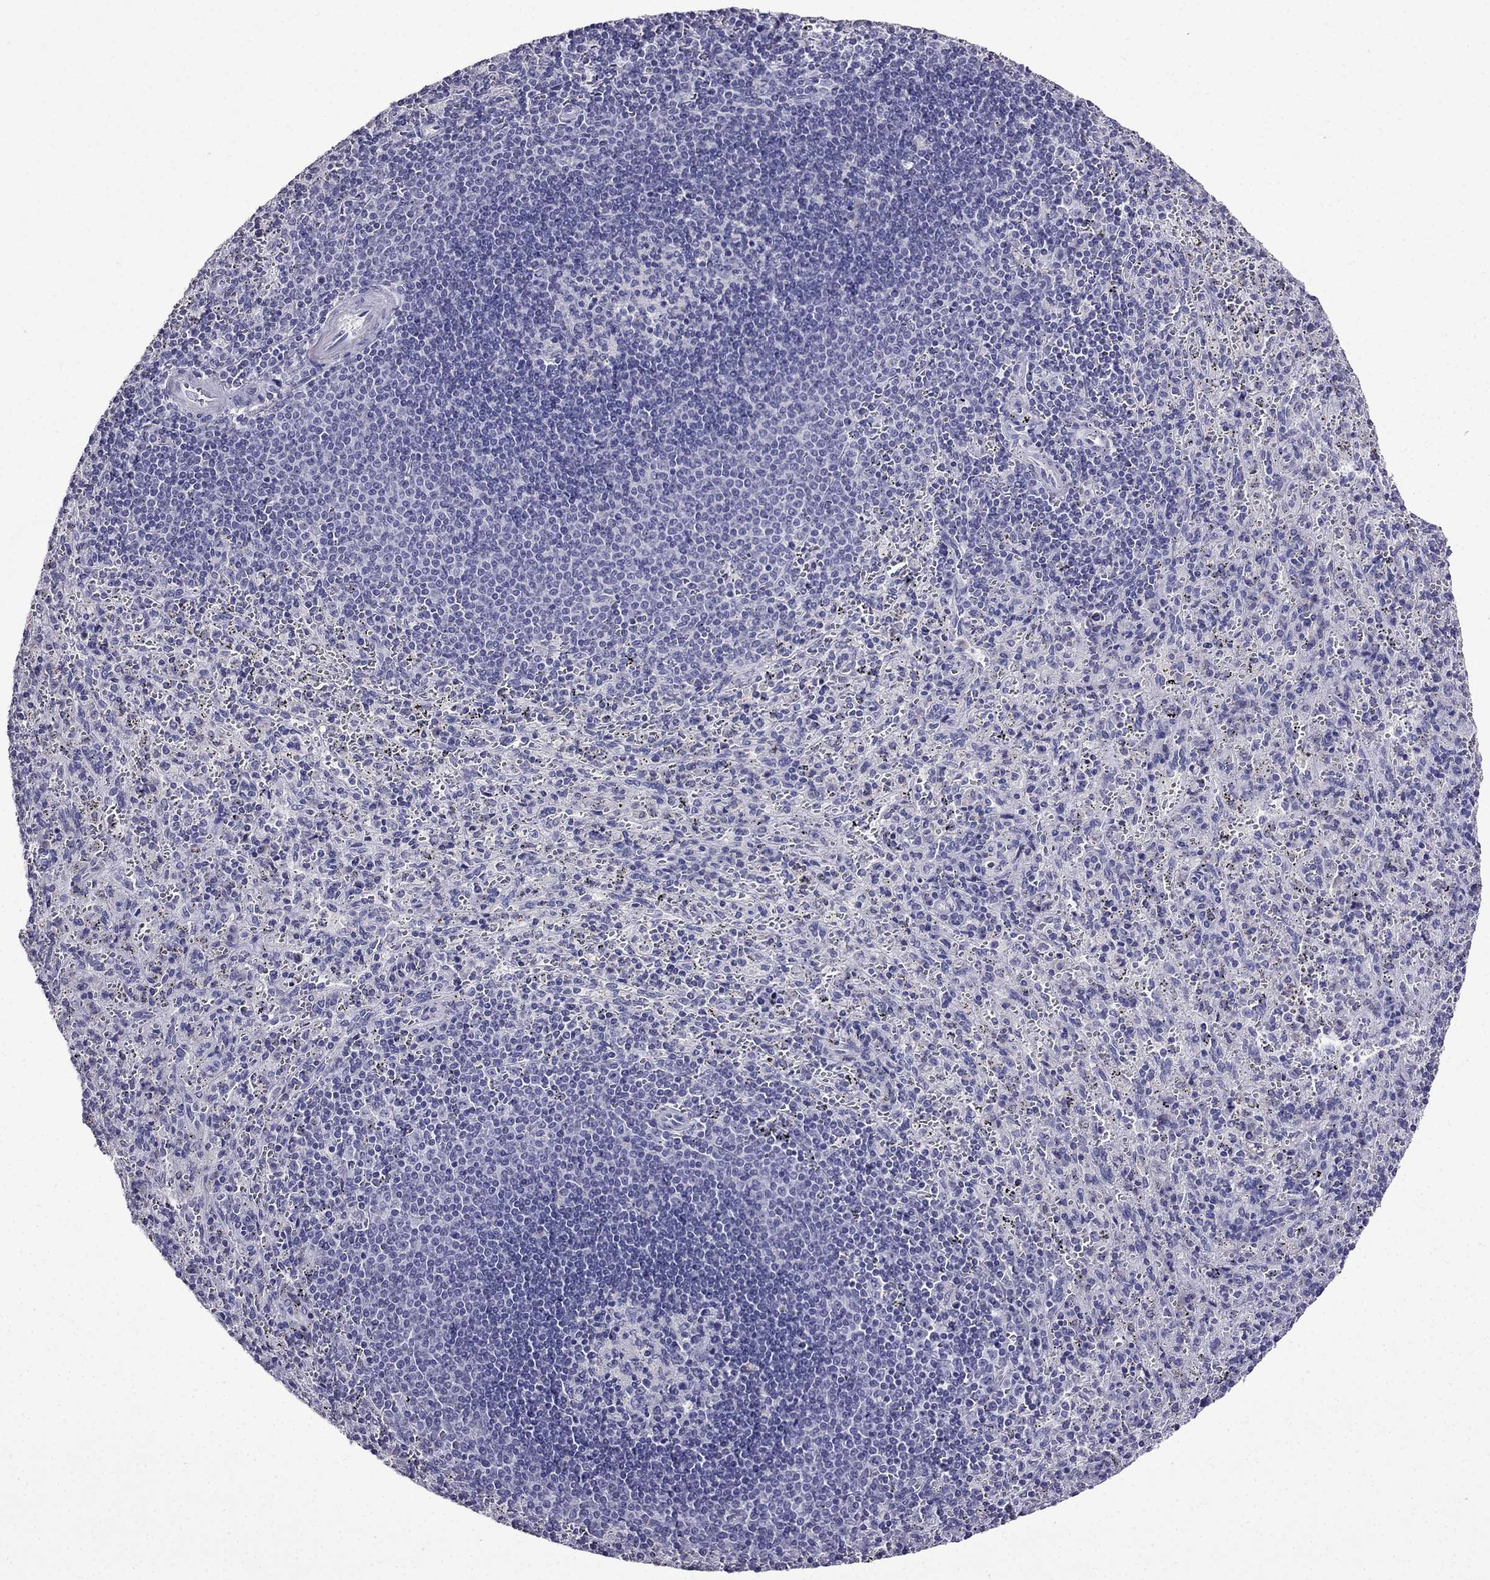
{"staining": {"intensity": "negative", "quantity": "none", "location": "none"}, "tissue": "spleen", "cell_type": "Cells in red pulp", "image_type": "normal", "snomed": [{"axis": "morphology", "description": "Normal tissue, NOS"}, {"axis": "topography", "description": "Spleen"}], "caption": "This histopathology image is of benign spleen stained with immunohistochemistry to label a protein in brown with the nuclei are counter-stained blue. There is no staining in cells in red pulp.", "gene": "DNAH17", "patient": {"sex": "male", "age": 57}}